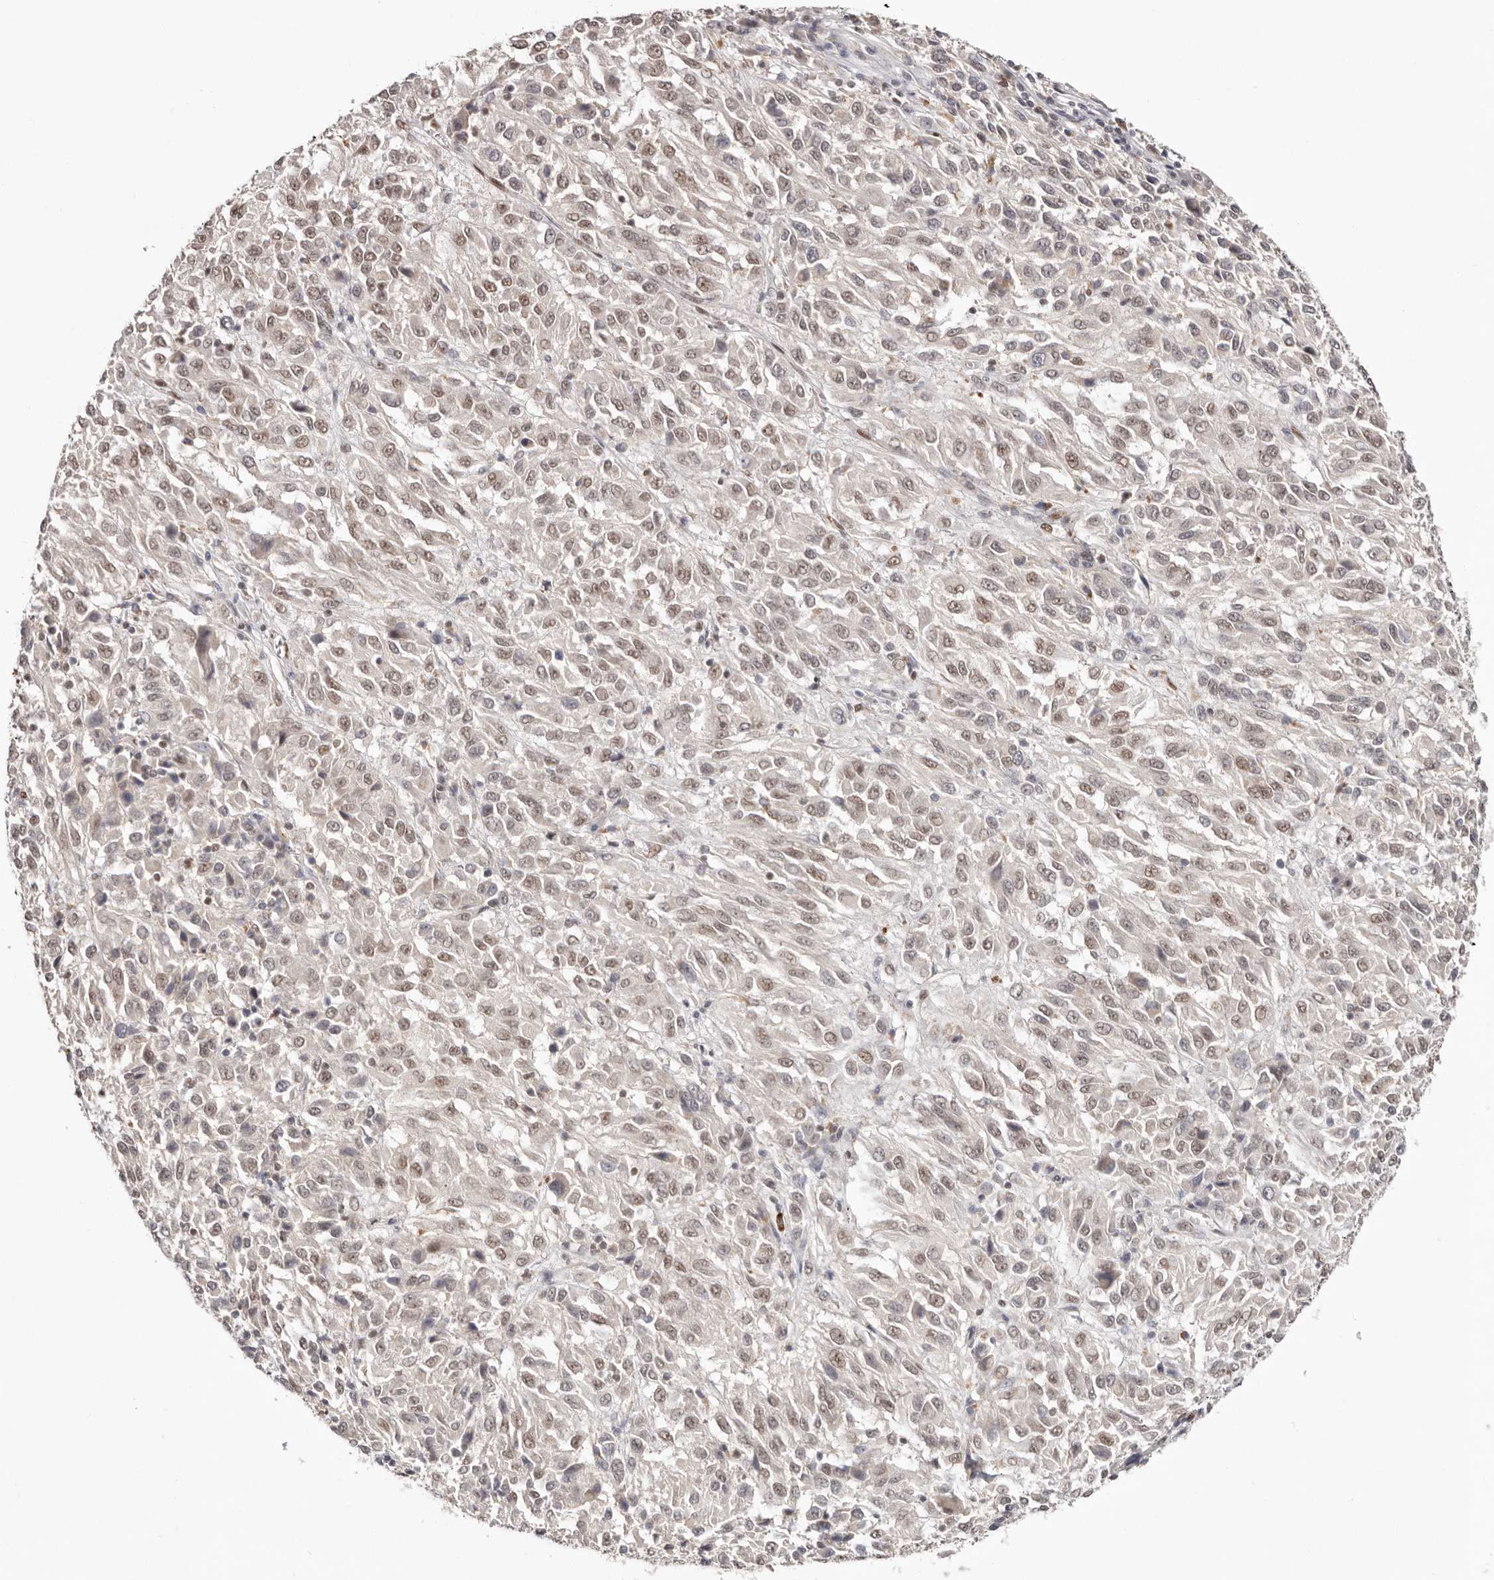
{"staining": {"intensity": "weak", "quantity": "25%-75%", "location": "nuclear"}, "tissue": "melanoma", "cell_type": "Tumor cells", "image_type": "cancer", "snomed": [{"axis": "morphology", "description": "Malignant melanoma, Metastatic site"}, {"axis": "topography", "description": "Lung"}], "caption": "Melanoma was stained to show a protein in brown. There is low levels of weak nuclear expression in about 25%-75% of tumor cells. (IHC, brightfield microscopy, high magnification).", "gene": "SMAD7", "patient": {"sex": "male", "age": 64}}